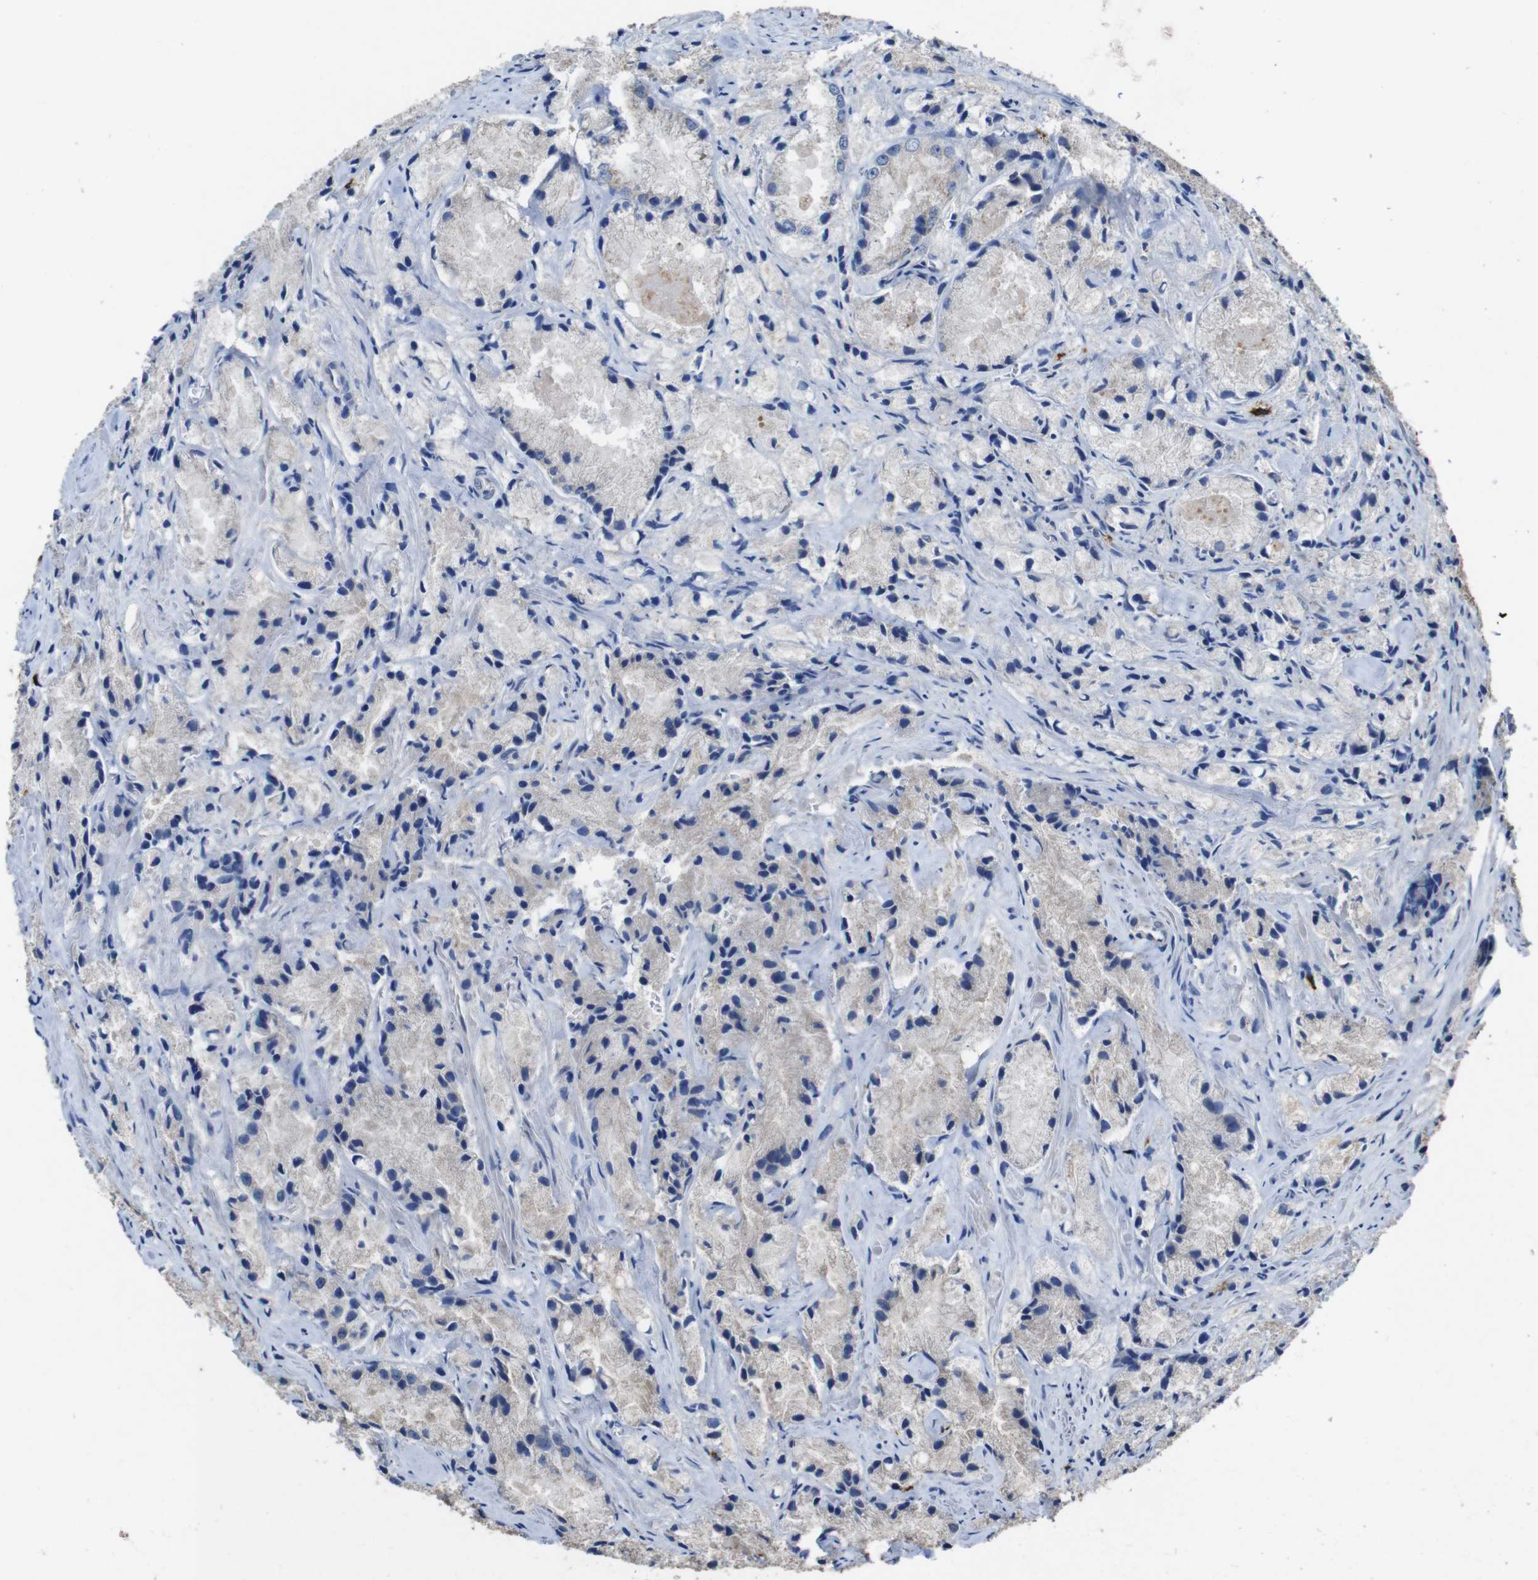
{"staining": {"intensity": "negative", "quantity": "none", "location": "none"}, "tissue": "prostate cancer", "cell_type": "Tumor cells", "image_type": "cancer", "snomed": [{"axis": "morphology", "description": "Adenocarcinoma, Low grade"}, {"axis": "topography", "description": "Prostate"}], "caption": "Tumor cells are negative for protein expression in human low-grade adenocarcinoma (prostate).", "gene": "GLIPR1", "patient": {"sex": "male", "age": 64}}